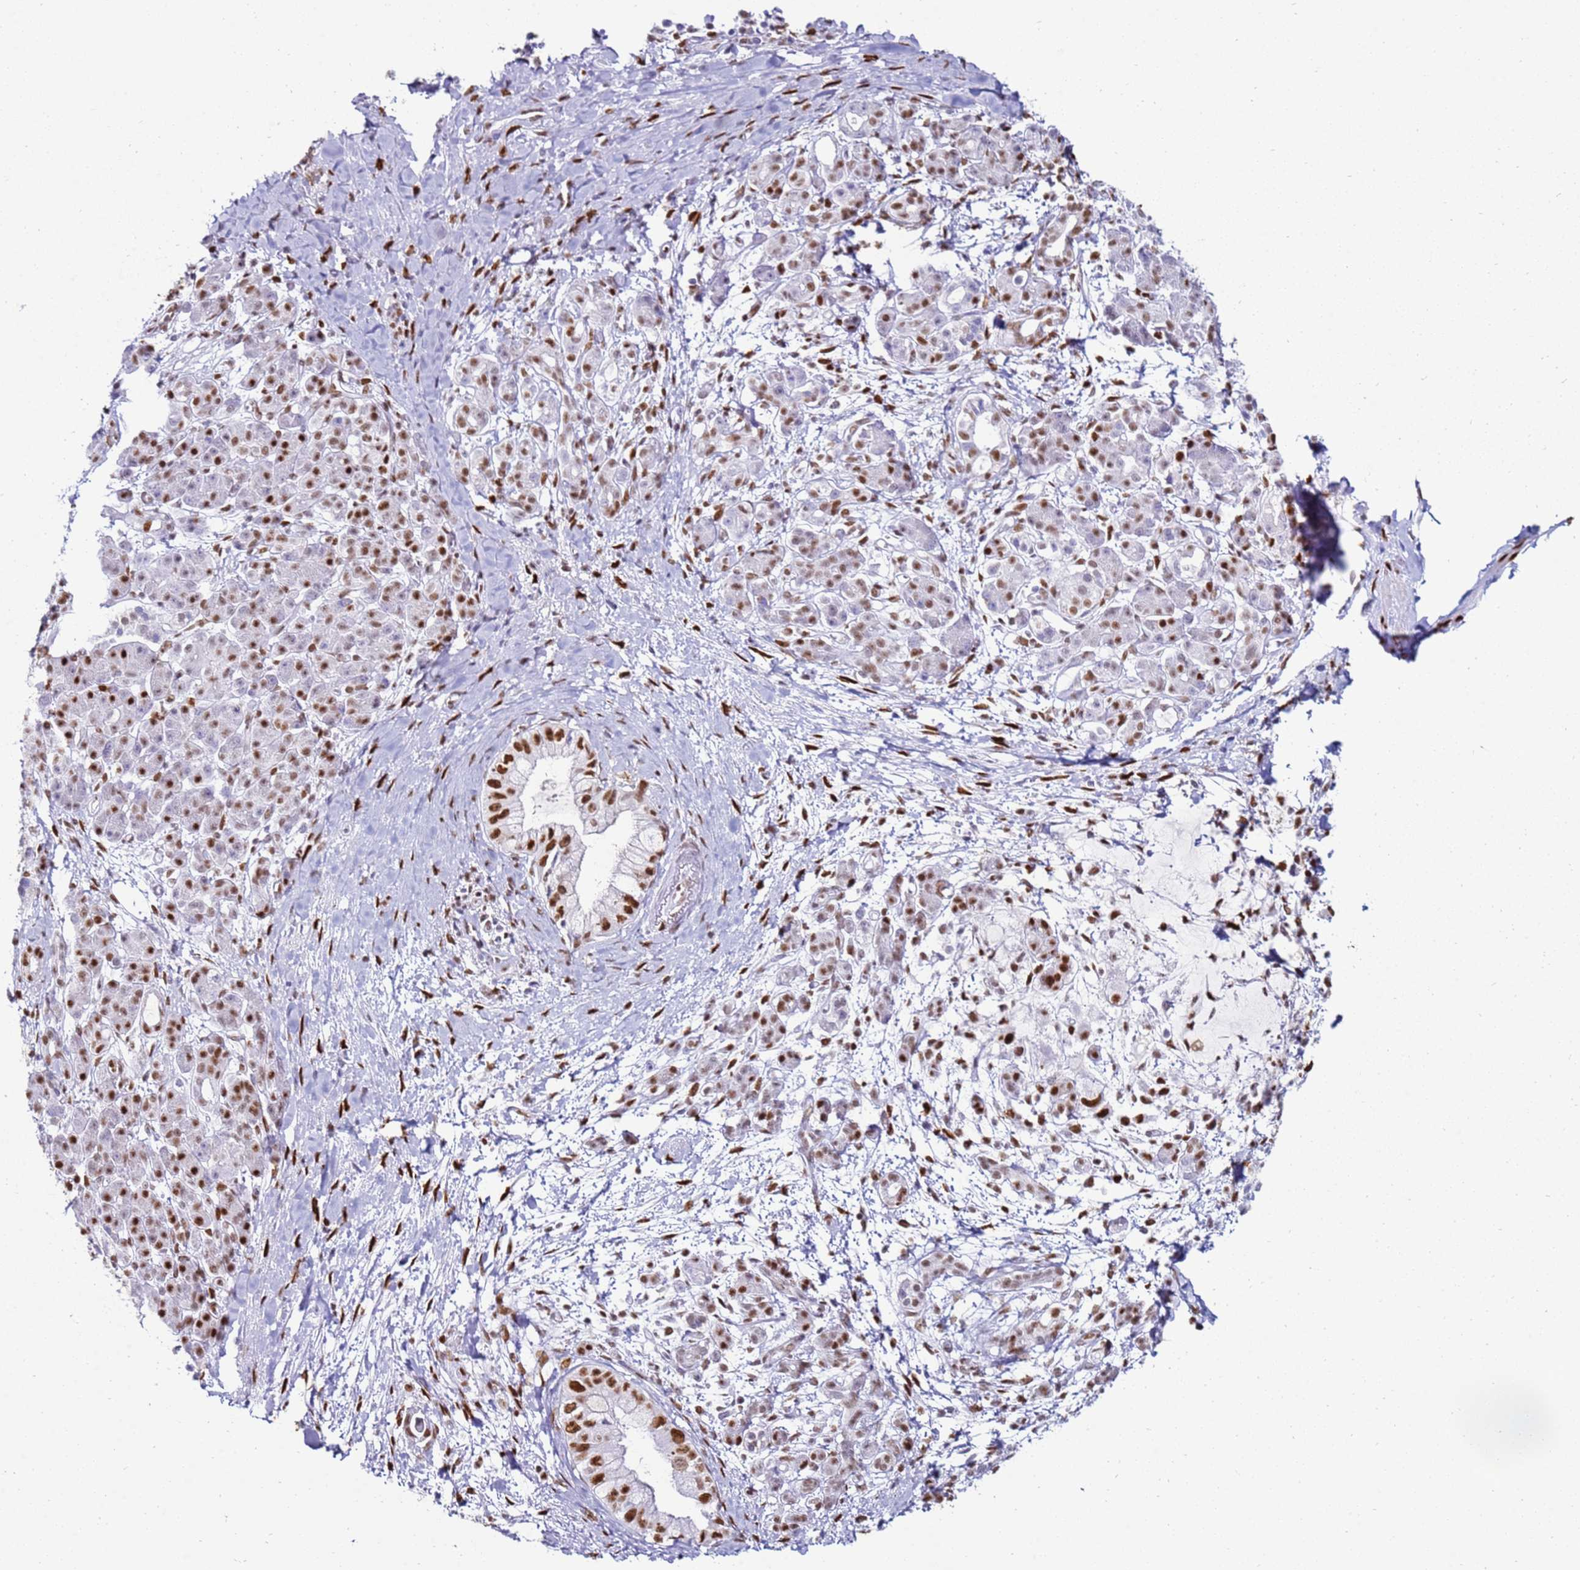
{"staining": {"intensity": "strong", "quantity": ">75%", "location": "nuclear"}, "tissue": "pancreatic cancer", "cell_type": "Tumor cells", "image_type": "cancer", "snomed": [{"axis": "morphology", "description": "Adenocarcinoma, NOS"}, {"axis": "topography", "description": "Pancreas"}], "caption": "Immunohistochemistry (DAB) staining of pancreatic cancer (adenocarcinoma) shows strong nuclear protein staining in approximately >75% of tumor cells.", "gene": "KPNA4", "patient": {"sex": "male", "age": 48}}